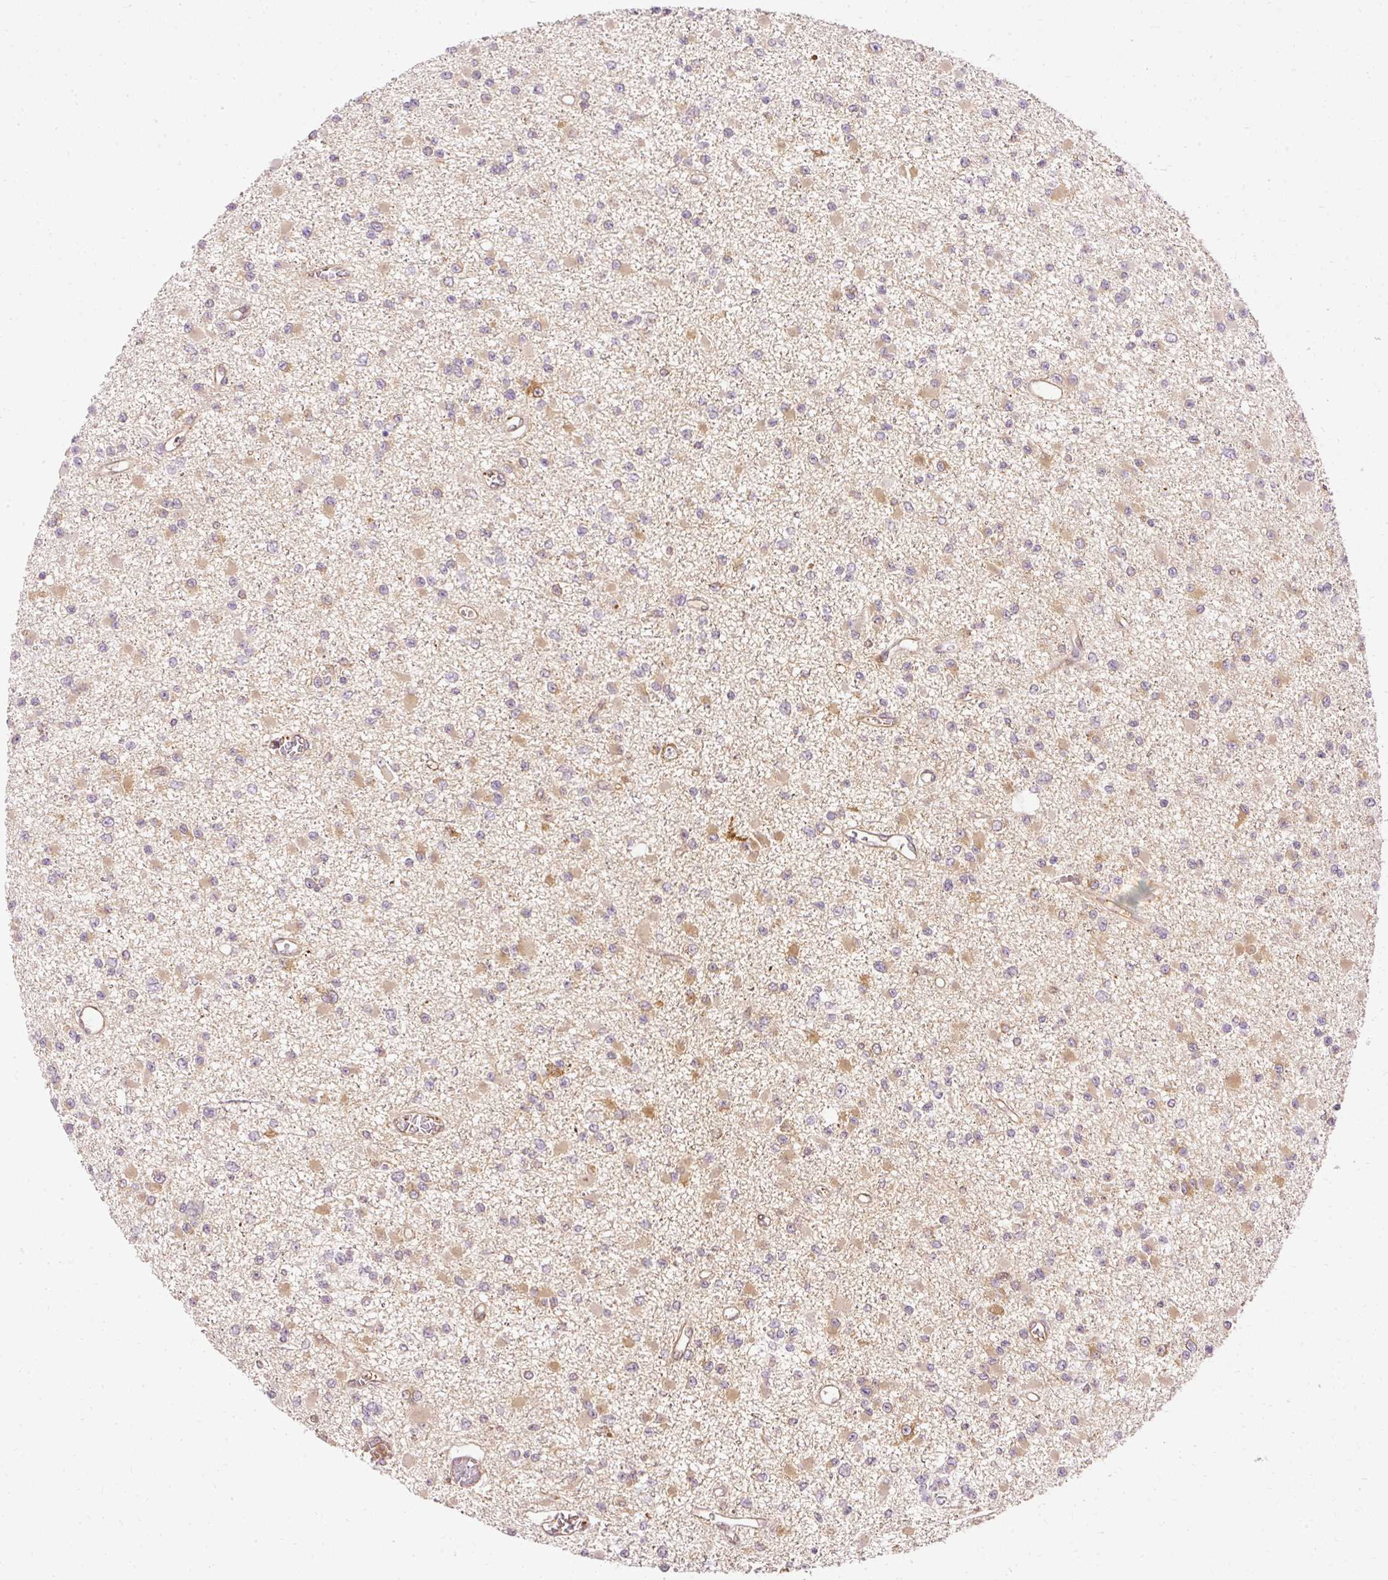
{"staining": {"intensity": "weak", "quantity": ">75%", "location": "cytoplasmic/membranous"}, "tissue": "glioma", "cell_type": "Tumor cells", "image_type": "cancer", "snomed": [{"axis": "morphology", "description": "Glioma, malignant, Low grade"}, {"axis": "topography", "description": "Brain"}], "caption": "Protein expression analysis of human glioma reveals weak cytoplasmic/membranous expression in about >75% of tumor cells. (DAB IHC with brightfield microscopy, high magnification).", "gene": "ARMH3", "patient": {"sex": "female", "age": 22}}